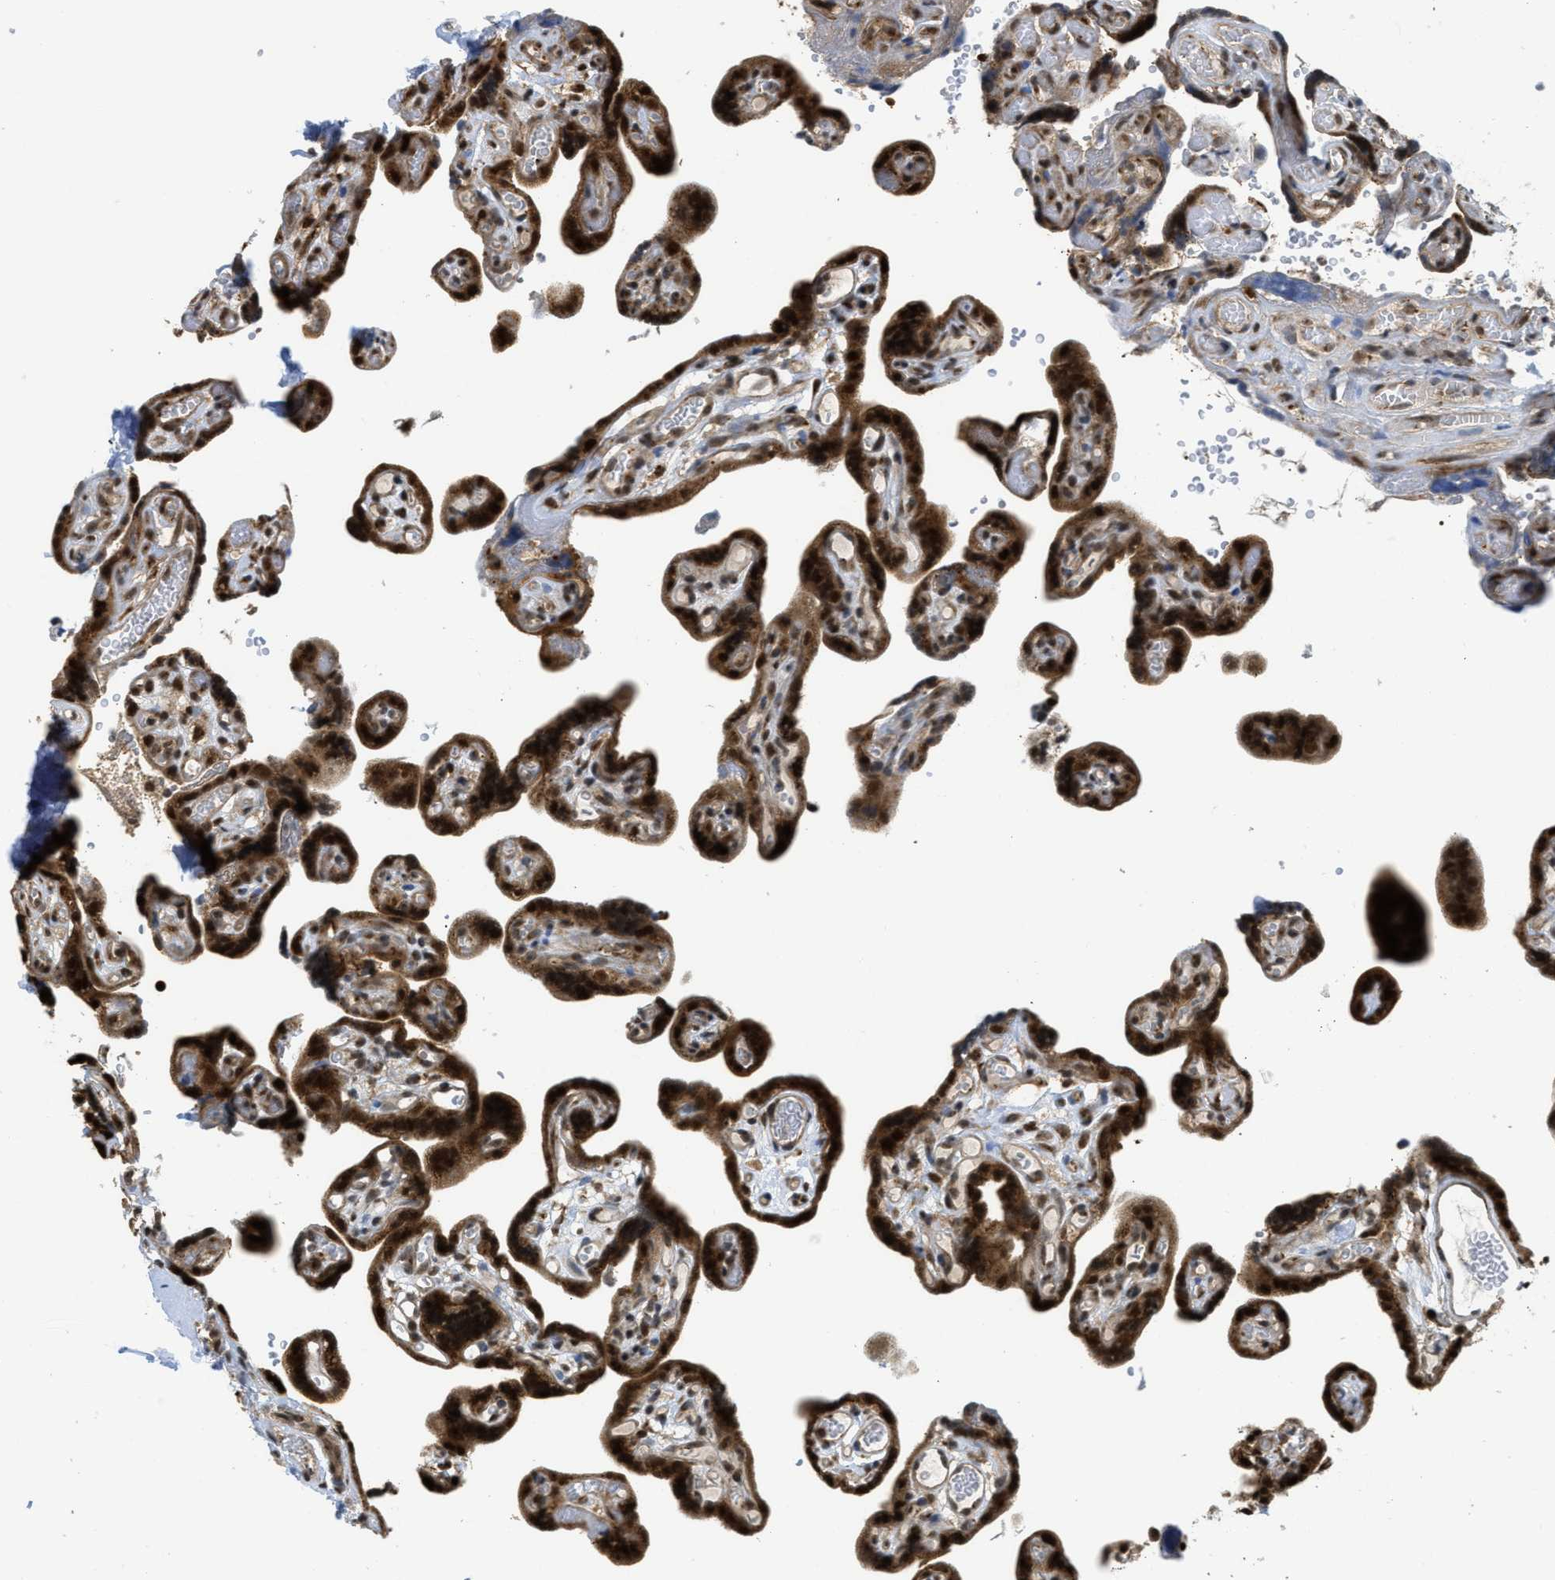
{"staining": {"intensity": "strong", "quantity": ">75%", "location": "cytoplasmic/membranous,nuclear"}, "tissue": "placenta", "cell_type": "Decidual cells", "image_type": "normal", "snomed": [{"axis": "morphology", "description": "Normal tissue, NOS"}, {"axis": "topography", "description": "Placenta"}], "caption": "Strong cytoplasmic/membranous,nuclear expression is appreciated in approximately >75% of decidual cells in normal placenta. (brown staining indicates protein expression, while blue staining denotes nuclei).", "gene": "TACC1", "patient": {"sex": "female", "age": 30}}